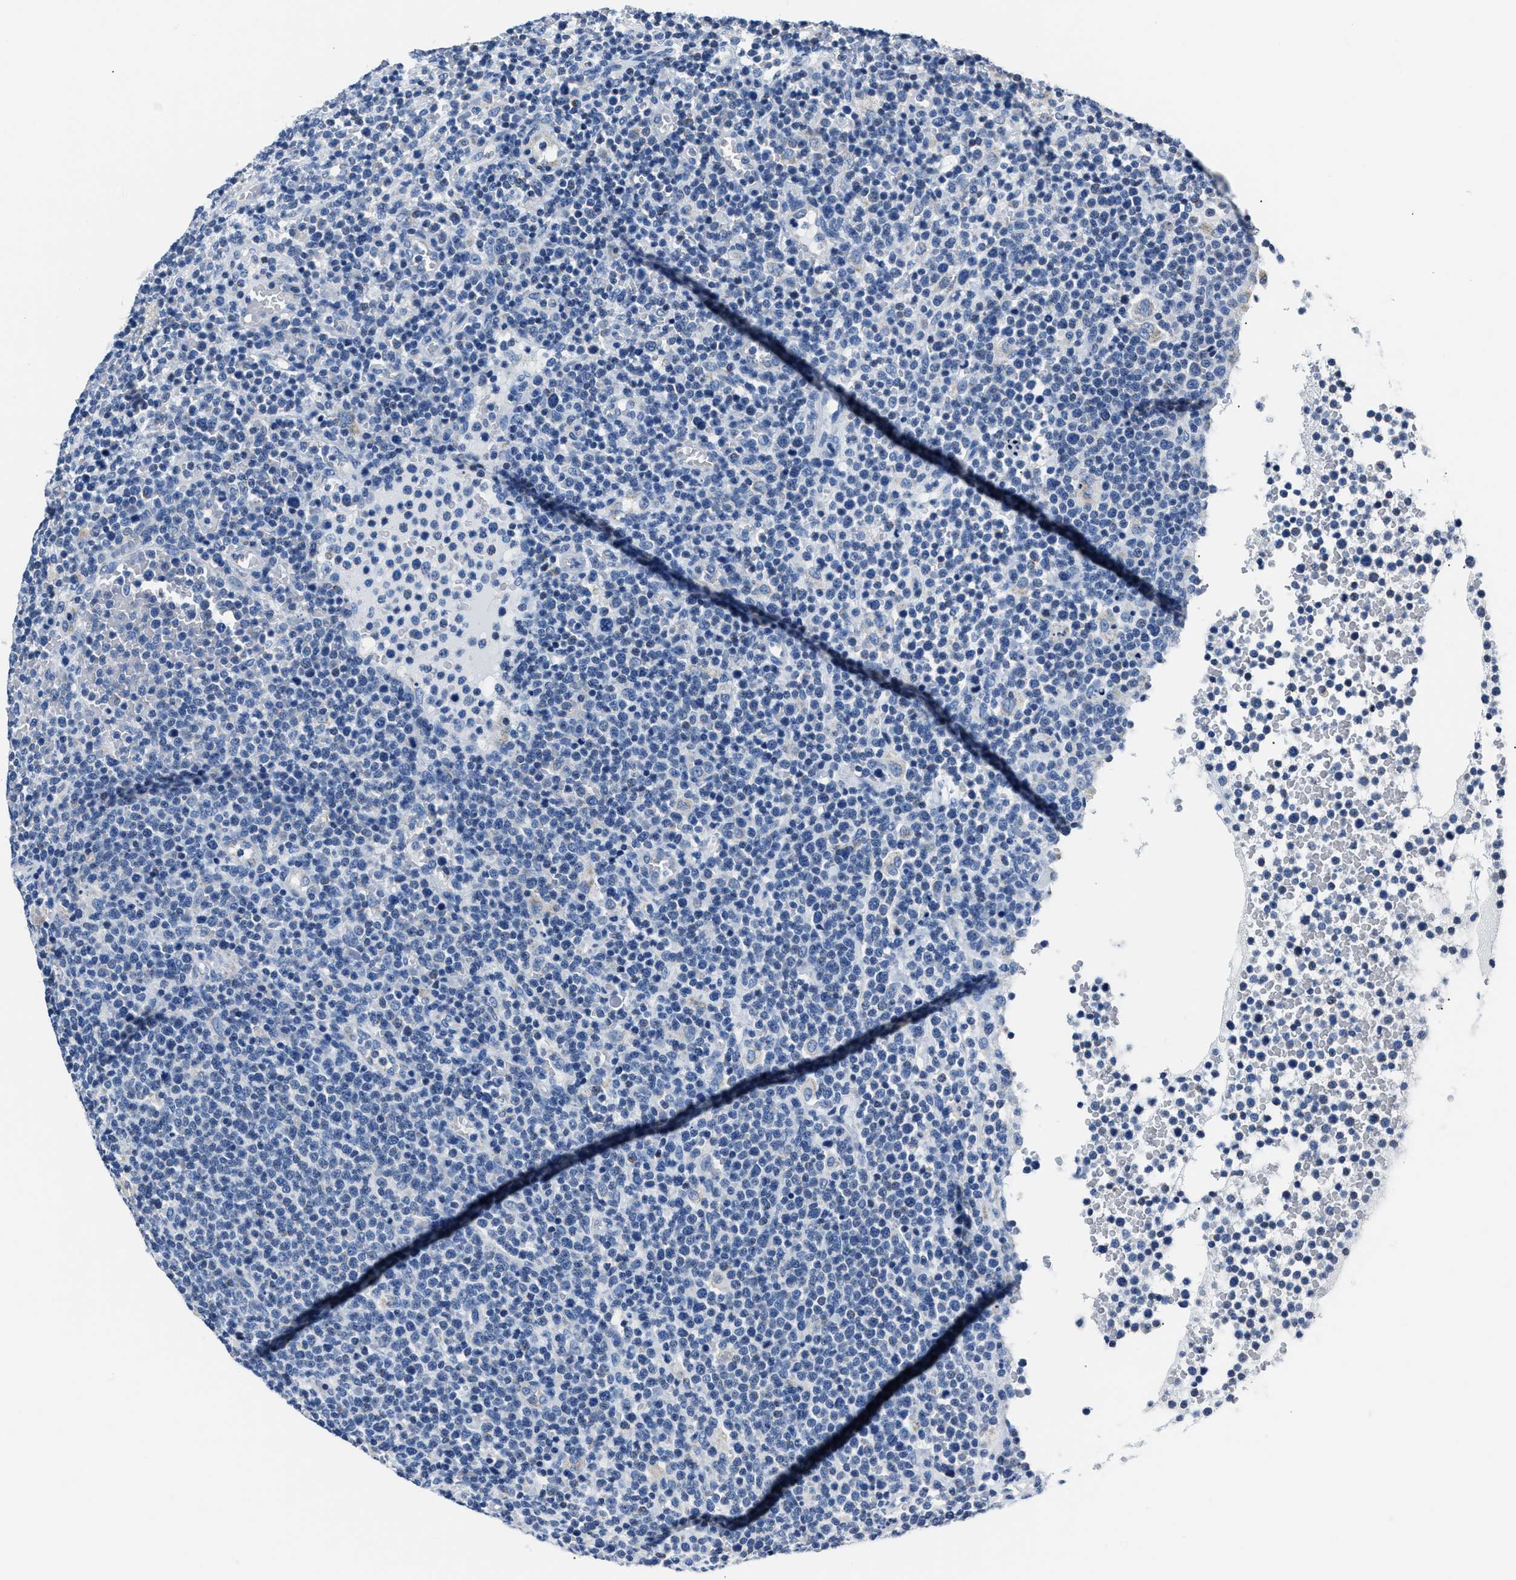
{"staining": {"intensity": "negative", "quantity": "none", "location": "none"}, "tissue": "lymphoma", "cell_type": "Tumor cells", "image_type": "cancer", "snomed": [{"axis": "morphology", "description": "Malignant lymphoma, non-Hodgkin's type, High grade"}, {"axis": "topography", "description": "Lymph node"}], "caption": "IHC photomicrograph of neoplastic tissue: human malignant lymphoma, non-Hodgkin's type (high-grade) stained with DAB exhibits no significant protein expression in tumor cells.", "gene": "AMACR", "patient": {"sex": "male", "age": 61}}